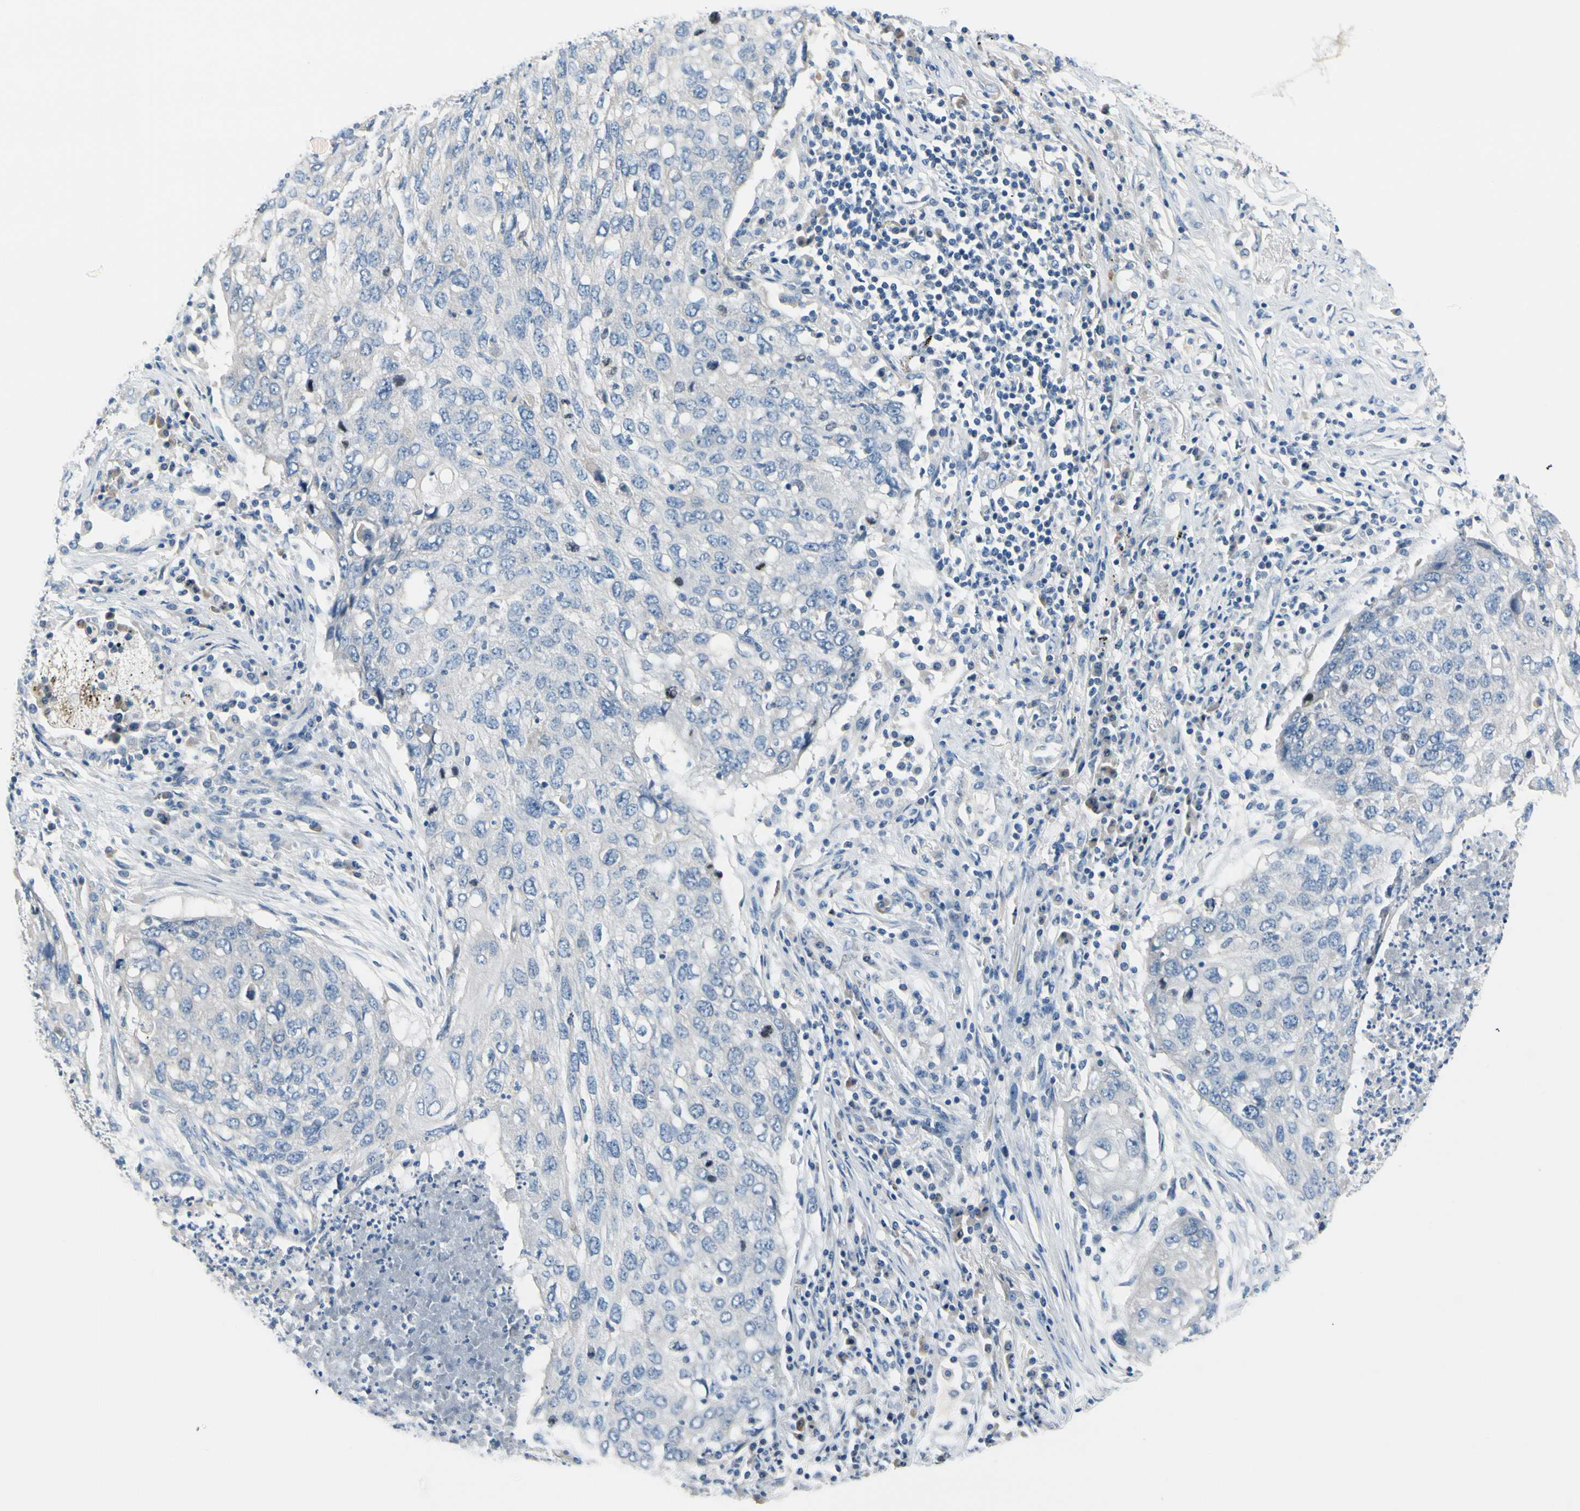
{"staining": {"intensity": "negative", "quantity": "none", "location": "none"}, "tissue": "lung cancer", "cell_type": "Tumor cells", "image_type": "cancer", "snomed": [{"axis": "morphology", "description": "Squamous cell carcinoma, NOS"}, {"axis": "topography", "description": "Lung"}], "caption": "A photomicrograph of human lung cancer (squamous cell carcinoma) is negative for staining in tumor cells.", "gene": "CKAP2", "patient": {"sex": "female", "age": 63}}